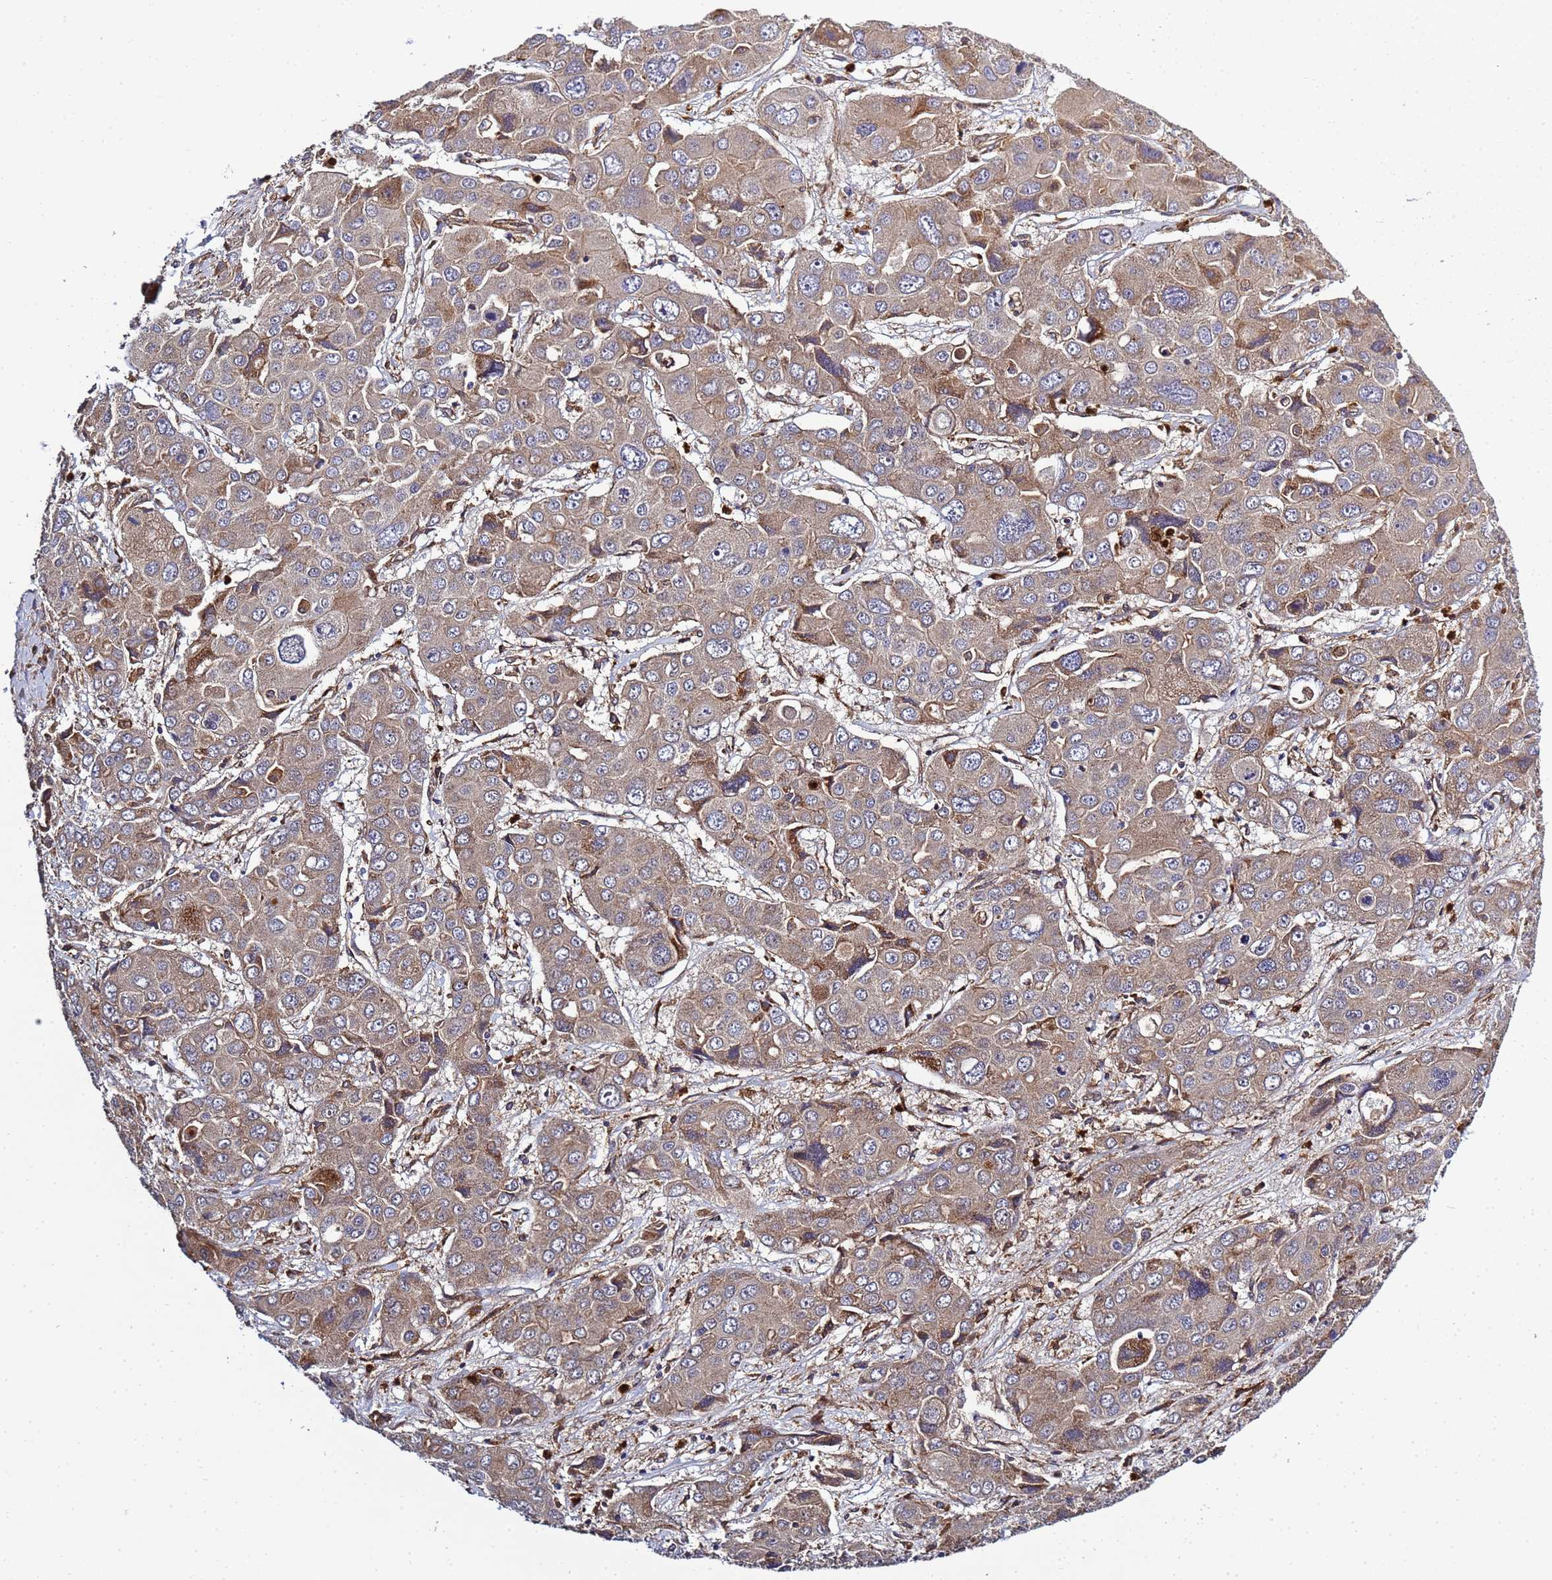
{"staining": {"intensity": "moderate", "quantity": "25%-75%", "location": "cytoplasmic/membranous"}, "tissue": "liver cancer", "cell_type": "Tumor cells", "image_type": "cancer", "snomed": [{"axis": "morphology", "description": "Cholangiocarcinoma"}, {"axis": "topography", "description": "Liver"}], "caption": "An immunohistochemistry (IHC) image of tumor tissue is shown. Protein staining in brown highlights moderate cytoplasmic/membranous positivity in liver cancer (cholangiocarcinoma) within tumor cells.", "gene": "C8orf34", "patient": {"sex": "male", "age": 67}}